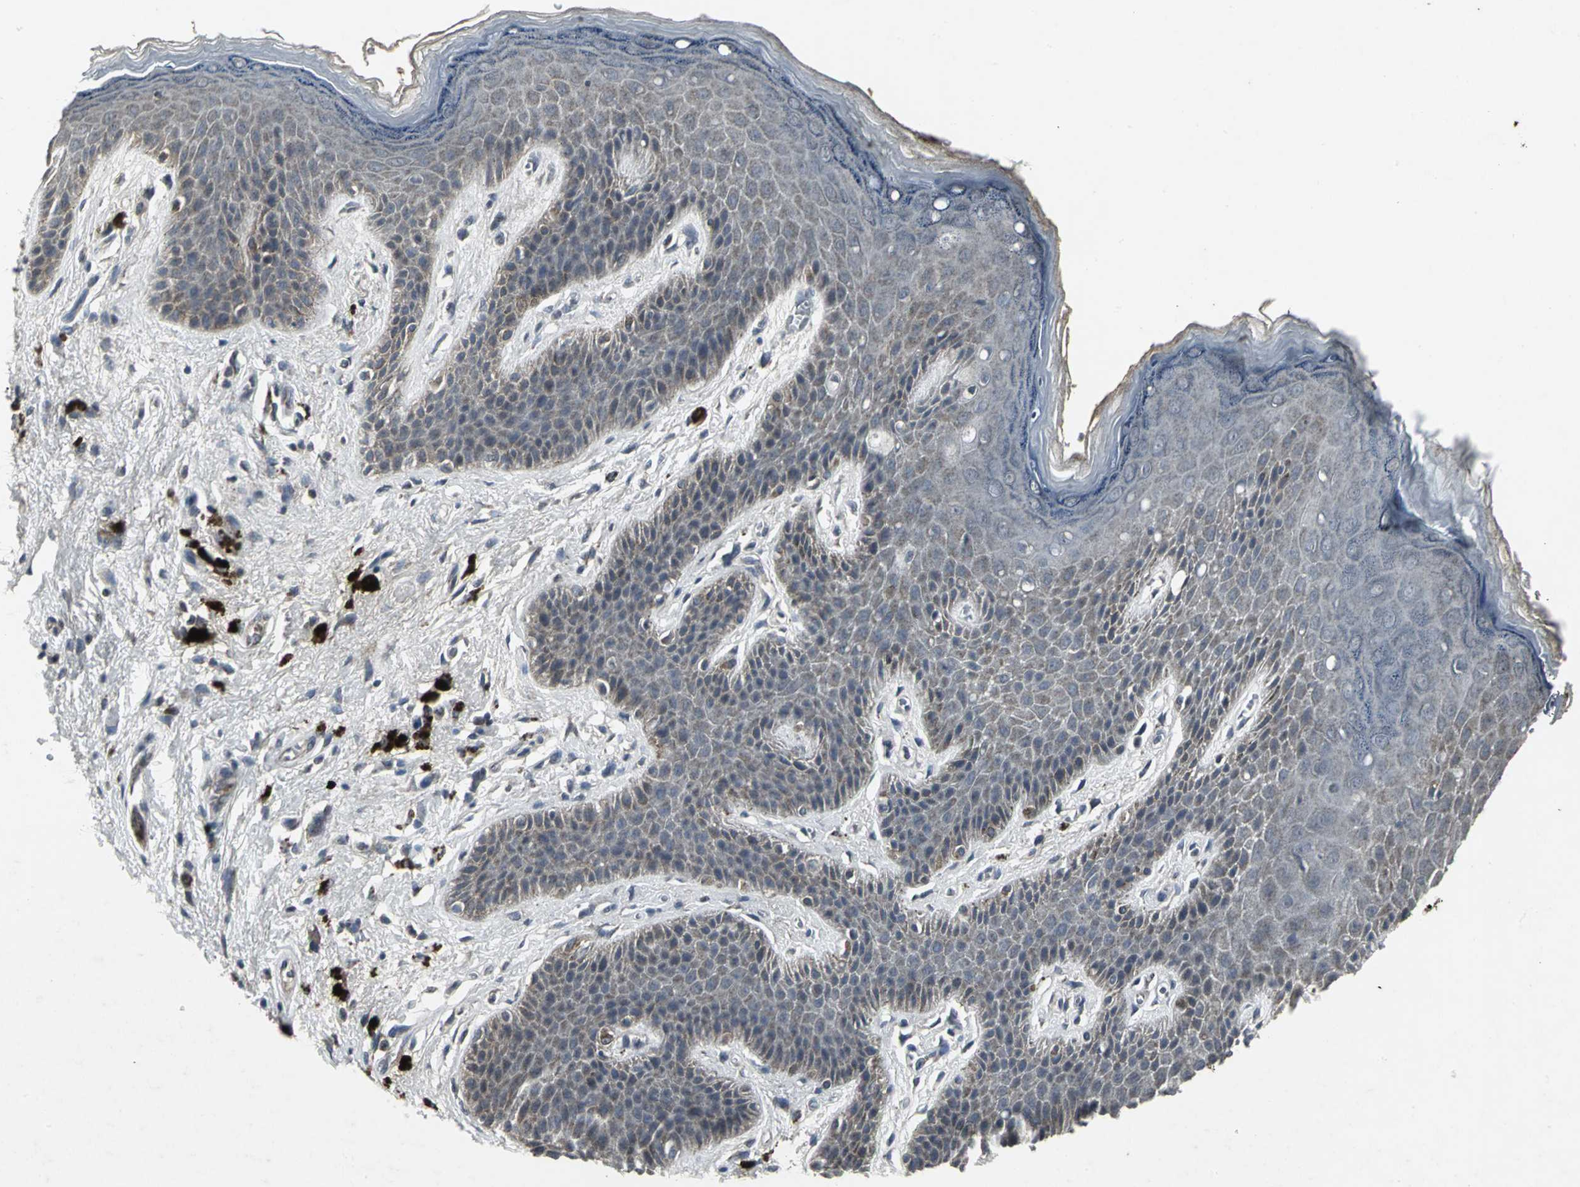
{"staining": {"intensity": "weak", "quantity": "25%-75%", "location": "cytoplasmic/membranous"}, "tissue": "skin", "cell_type": "Epidermal cells", "image_type": "normal", "snomed": [{"axis": "morphology", "description": "Normal tissue, NOS"}, {"axis": "topography", "description": "Anal"}], "caption": "Immunohistochemistry (IHC) (DAB (3,3'-diaminobenzidine)) staining of benign skin displays weak cytoplasmic/membranous protein positivity in approximately 25%-75% of epidermal cells. (DAB (3,3'-diaminobenzidine) IHC with brightfield microscopy, high magnification).", "gene": "BMP4", "patient": {"sex": "female", "age": 46}}